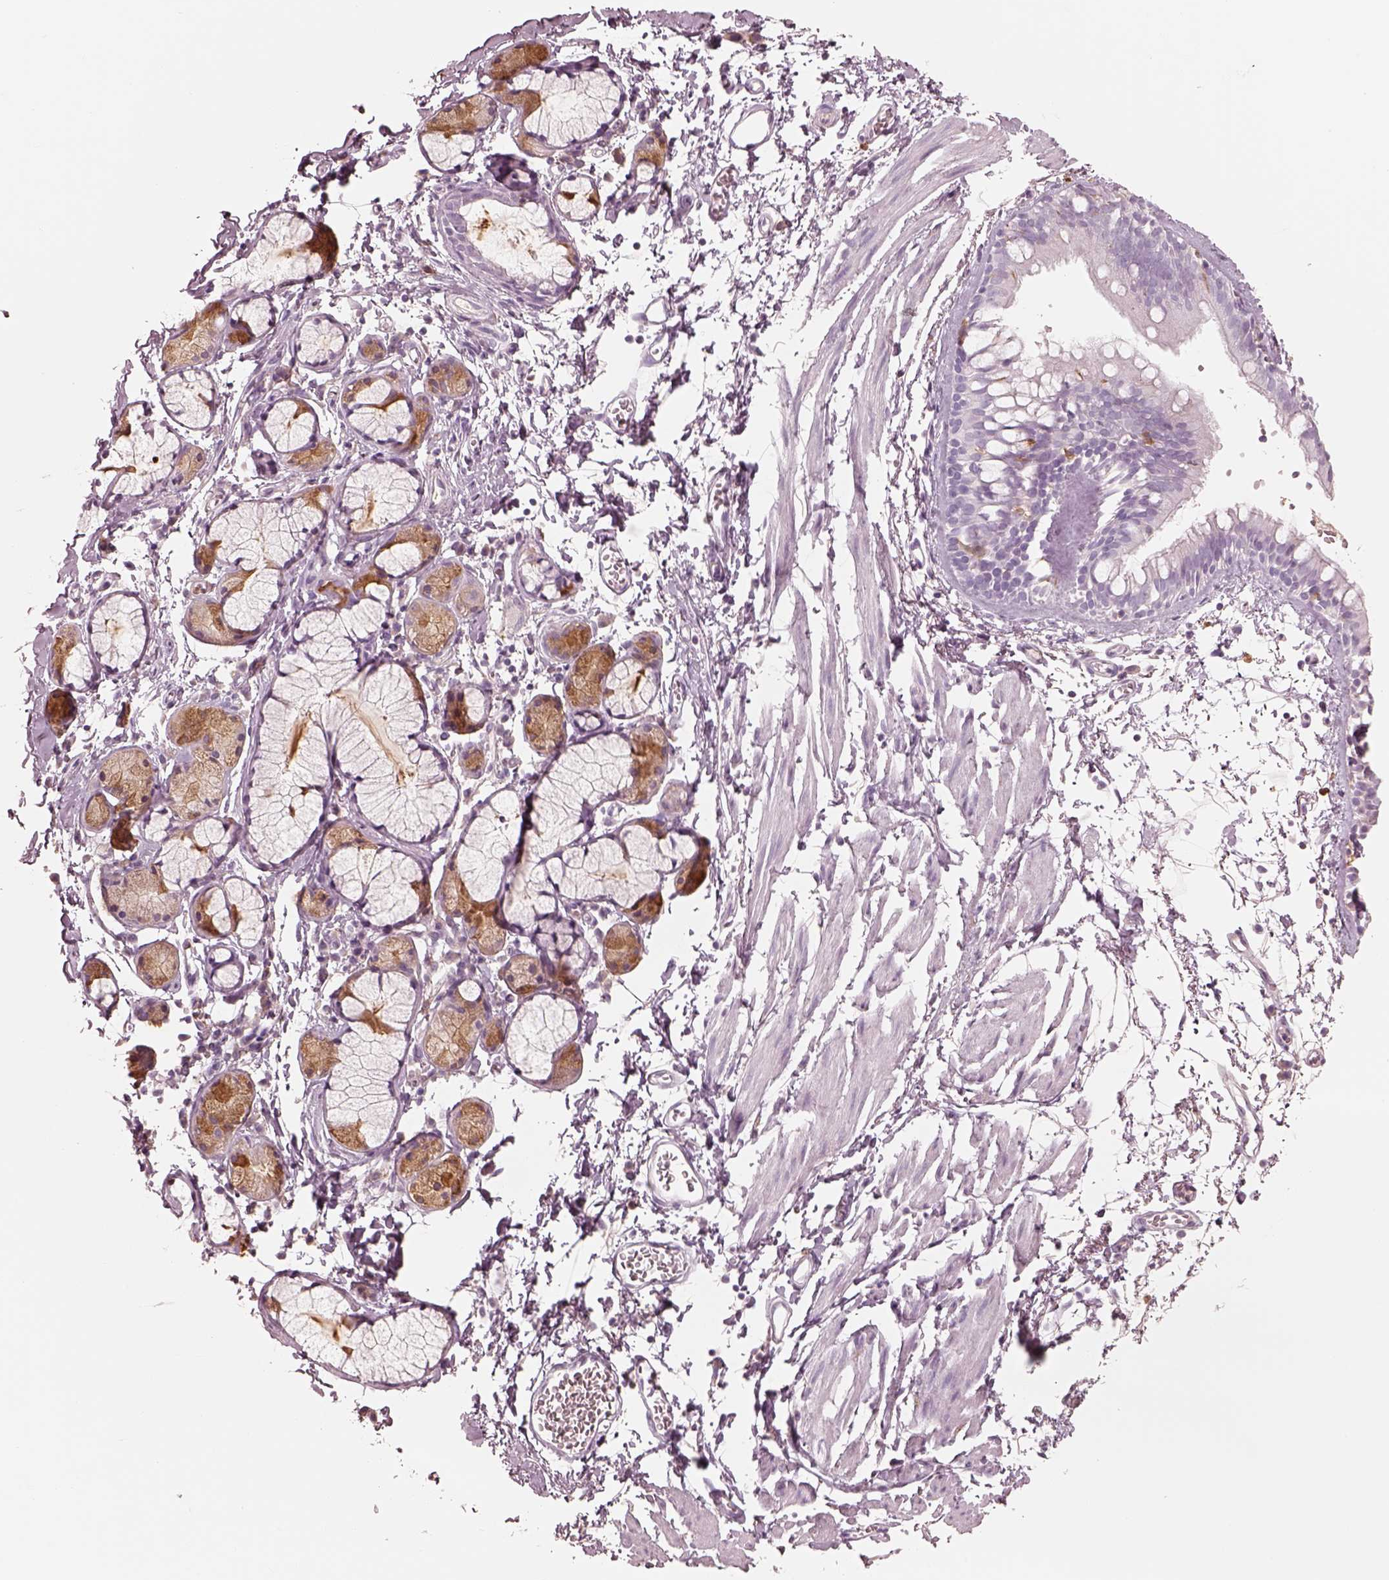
{"staining": {"intensity": "negative", "quantity": "none", "location": "none"}, "tissue": "bronchus", "cell_type": "Respiratory epithelial cells", "image_type": "normal", "snomed": [{"axis": "morphology", "description": "Normal tissue, NOS"}, {"axis": "topography", "description": "Cartilage tissue"}, {"axis": "topography", "description": "Bronchus"}], "caption": "Image shows no significant protein positivity in respiratory epithelial cells of unremarkable bronchus. (DAB (3,3'-diaminobenzidine) immunohistochemistry (IHC) with hematoxylin counter stain).", "gene": "GPRIN1", "patient": {"sex": "female", "age": 59}}